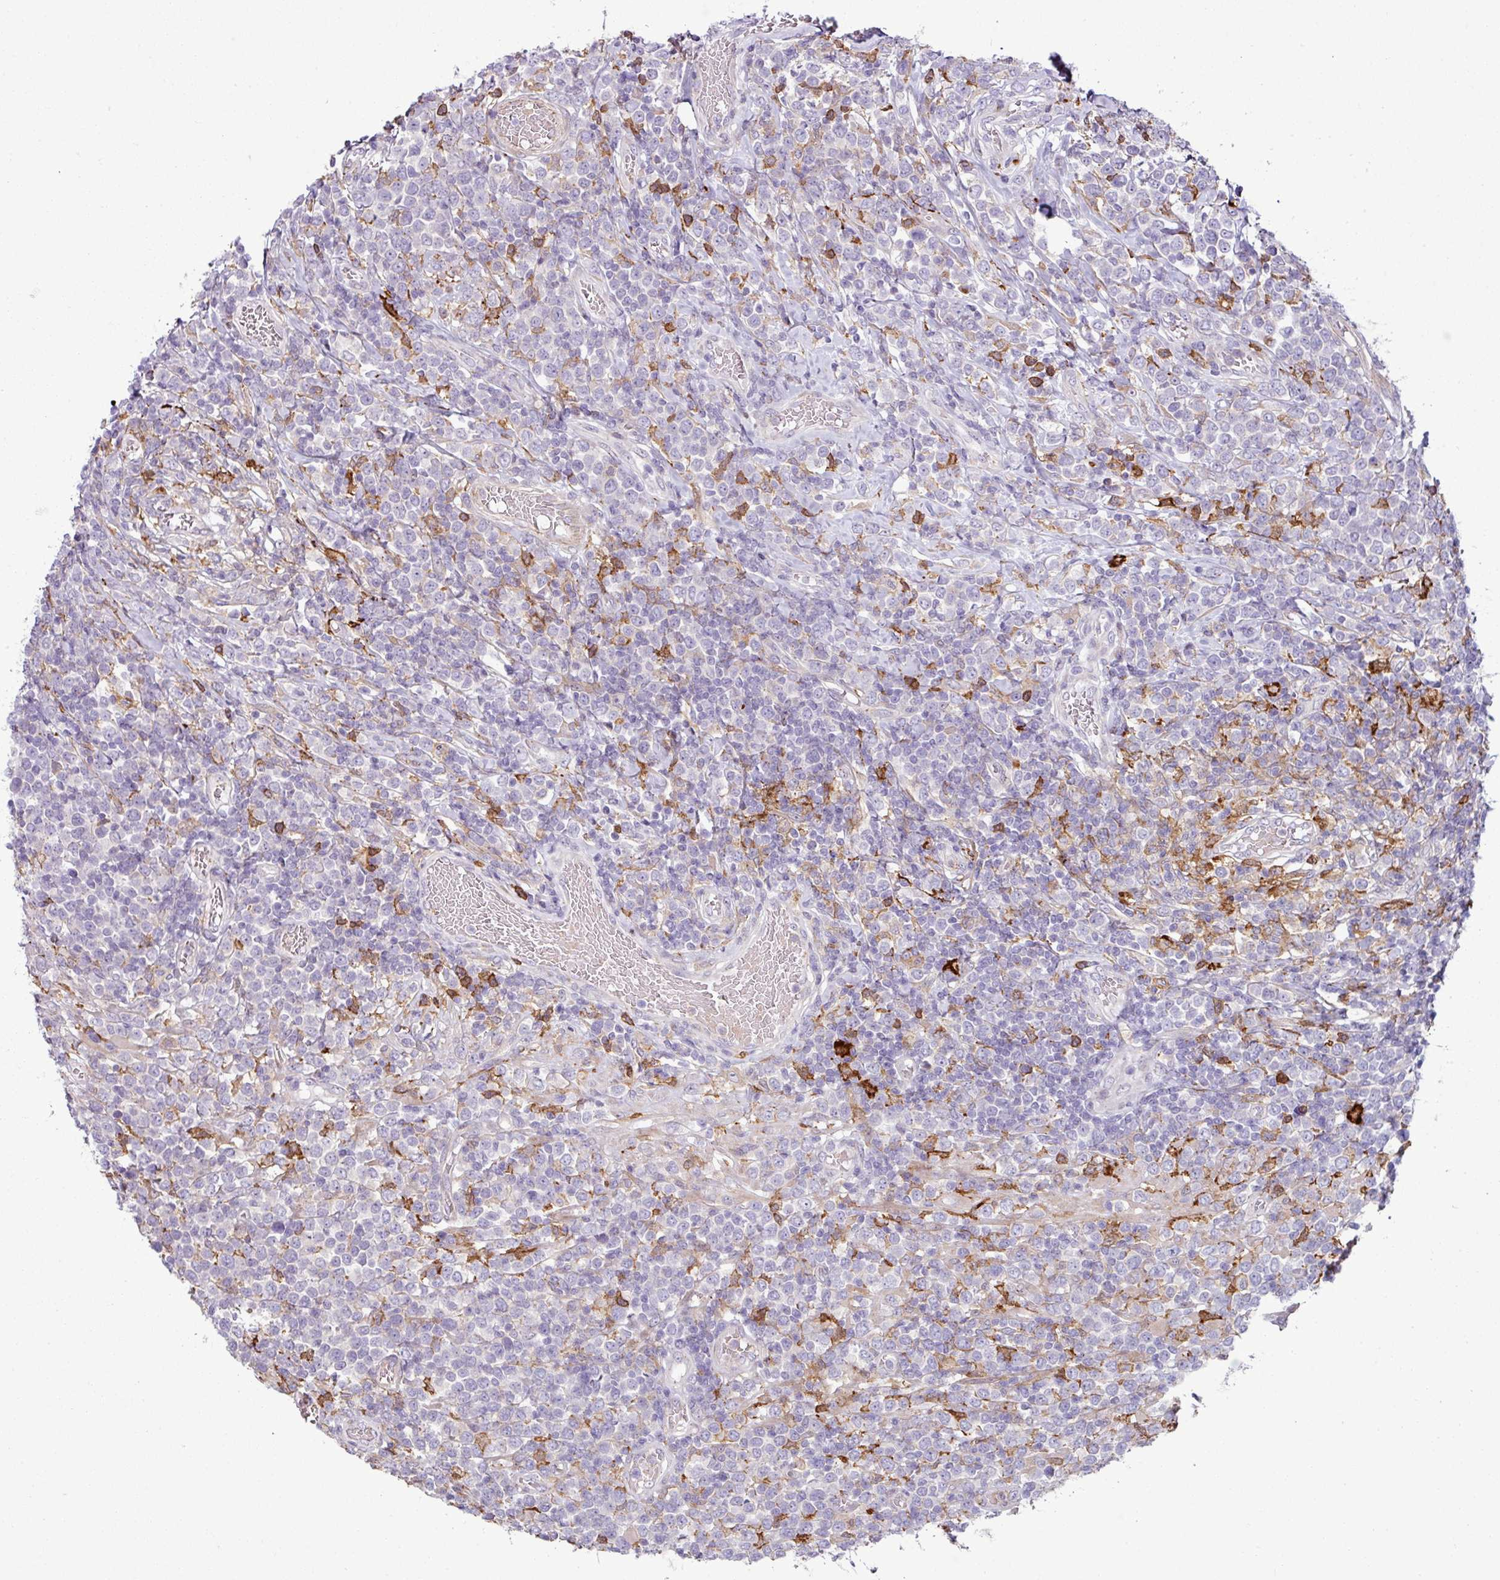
{"staining": {"intensity": "negative", "quantity": "none", "location": "none"}, "tissue": "lymphoma", "cell_type": "Tumor cells", "image_type": "cancer", "snomed": [{"axis": "morphology", "description": "Malignant lymphoma, non-Hodgkin's type, High grade"}, {"axis": "topography", "description": "Soft tissue"}], "caption": "An image of human malignant lymphoma, non-Hodgkin's type (high-grade) is negative for staining in tumor cells. (IHC, brightfield microscopy, high magnification).", "gene": "COL8A1", "patient": {"sex": "female", "age": 56}}